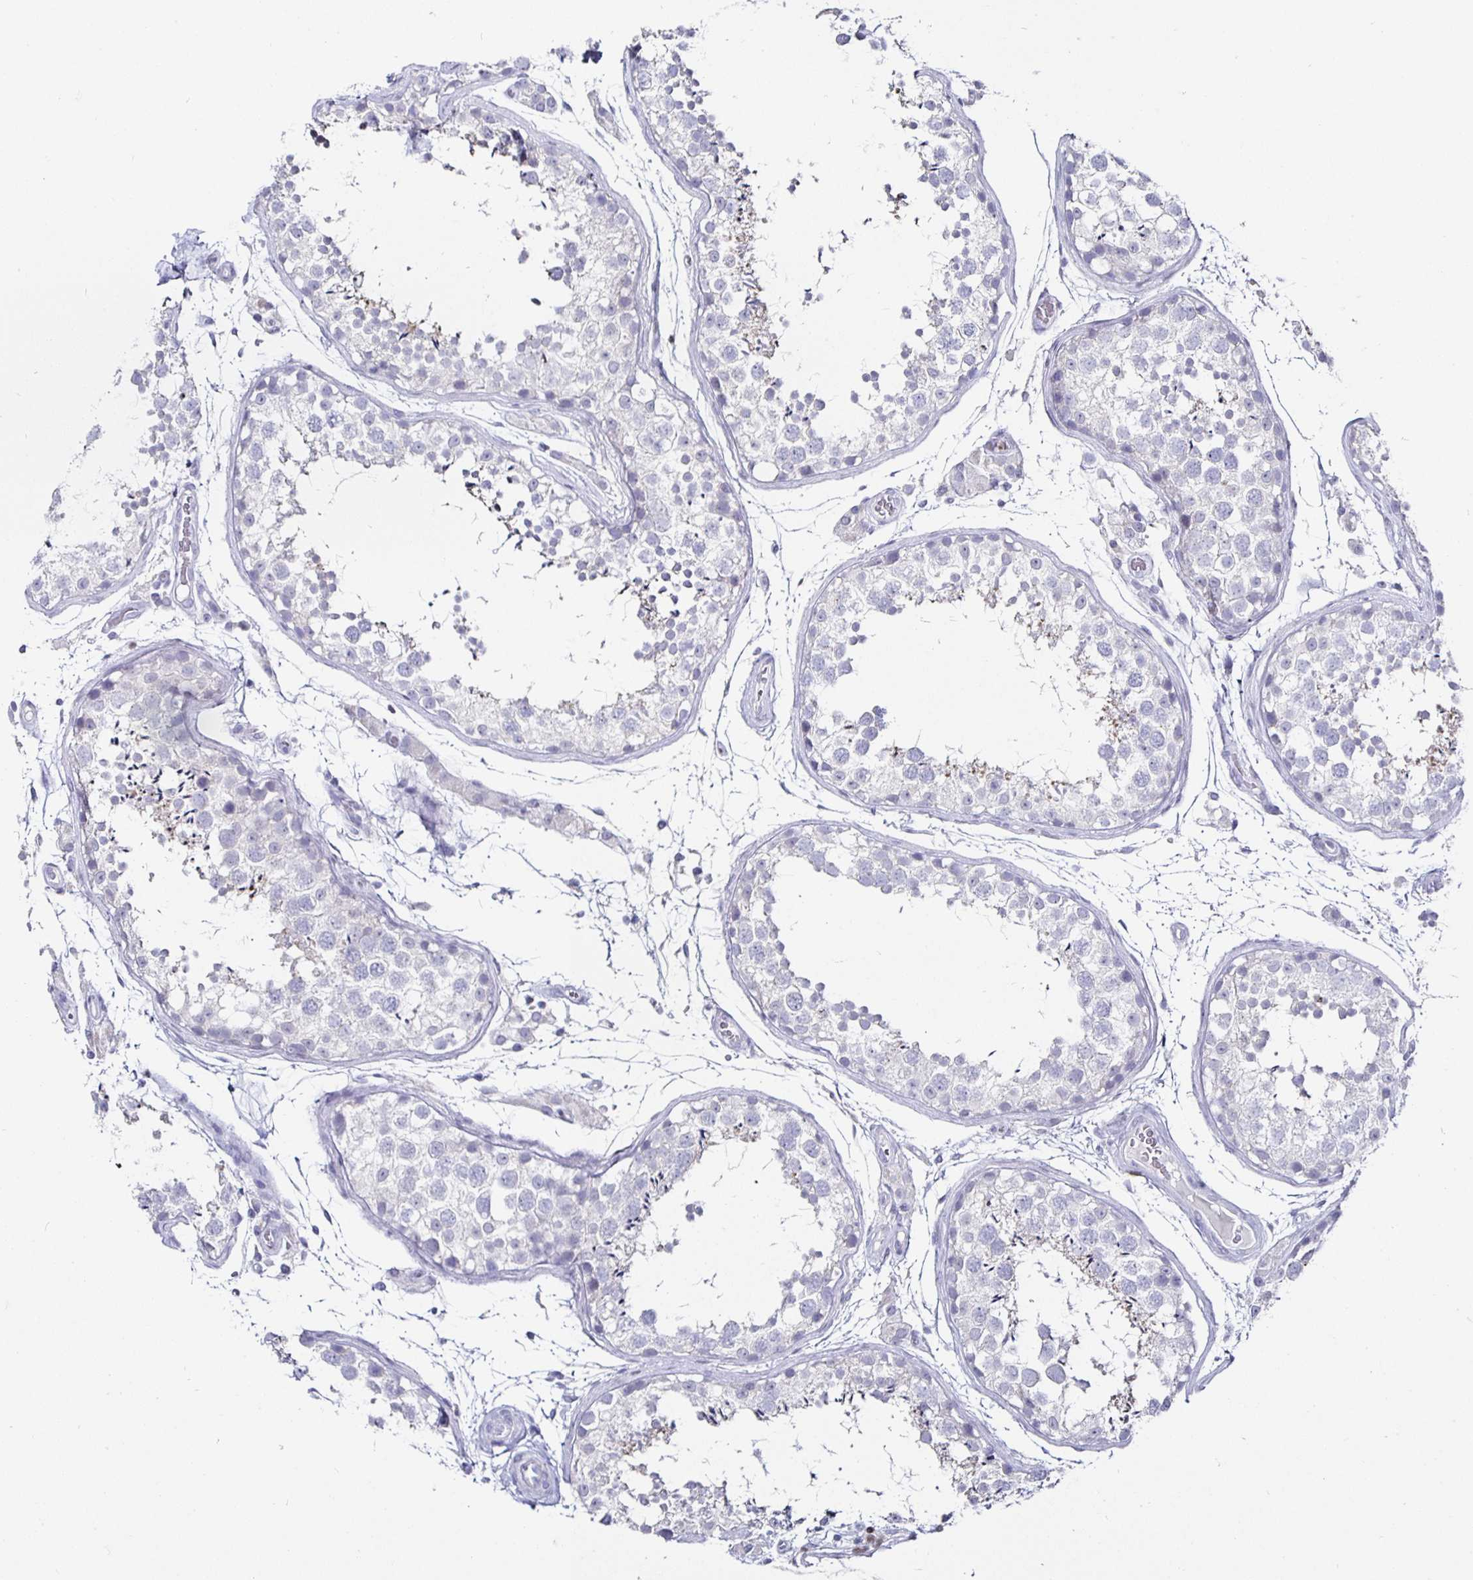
{"staining": {"intensity": "negative", "quantity": "none", "location": "none"}, "tissue": "testis", "cell_type": "Cells in seminiferous ducts", "image_type": "normal", "snomed": [{"axis": "morphology", "description": "Normal tissue, NOS"}, {"axis": "topography", "description": "Testis"}], "caption": "This is a micrograph of IHC staining of benign testis, which shows no staining in cells in seminiferous ducts.", "gene": "RUNX2", "patient": {"sex": "male", "age": 29}}